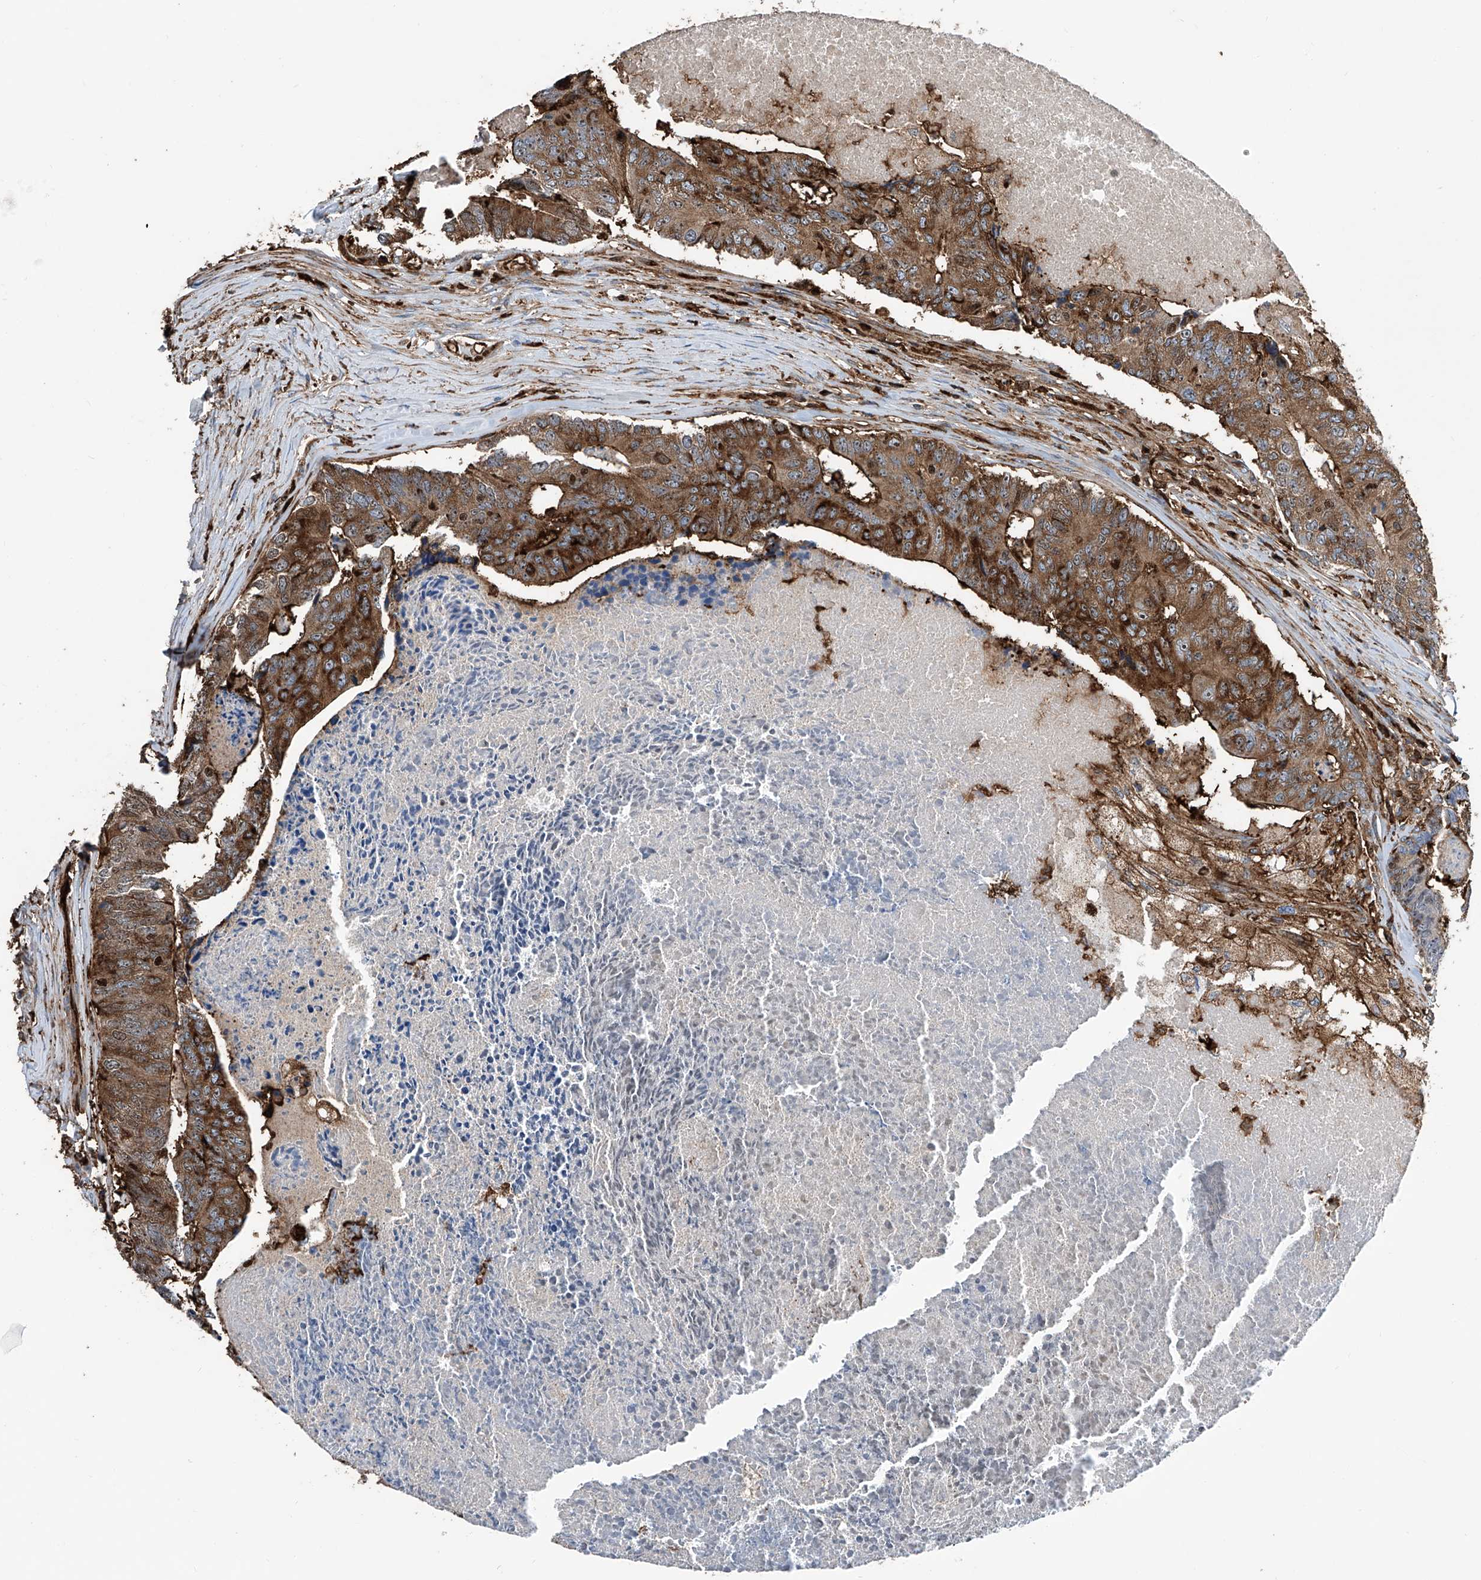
{"staining": {"intensity": "moderate", "quantity": ">75%", "location": "cytoplasmic/membranous,nuclear"}, "tissue": "colorectal cancer", "cell_type": "Tumor cells", "image_type": "cancer", "snomed": [{"axis": "morphology", "description": "Adenocarcinoma, NOS"}, {"axis": "topography", "description": "Colon"}], "caption": "A histopathology image of human colorectal cancer (adenocarcinoma) stained for a protein demonstrates moderate cytoplasmic/membranous and nuclear brown staining in tumor cells. (Brightfield microscopy of DAB IHC at high magnification).", "gene": "ZNF484", "patient": {"sex": "female", "age": 67}}